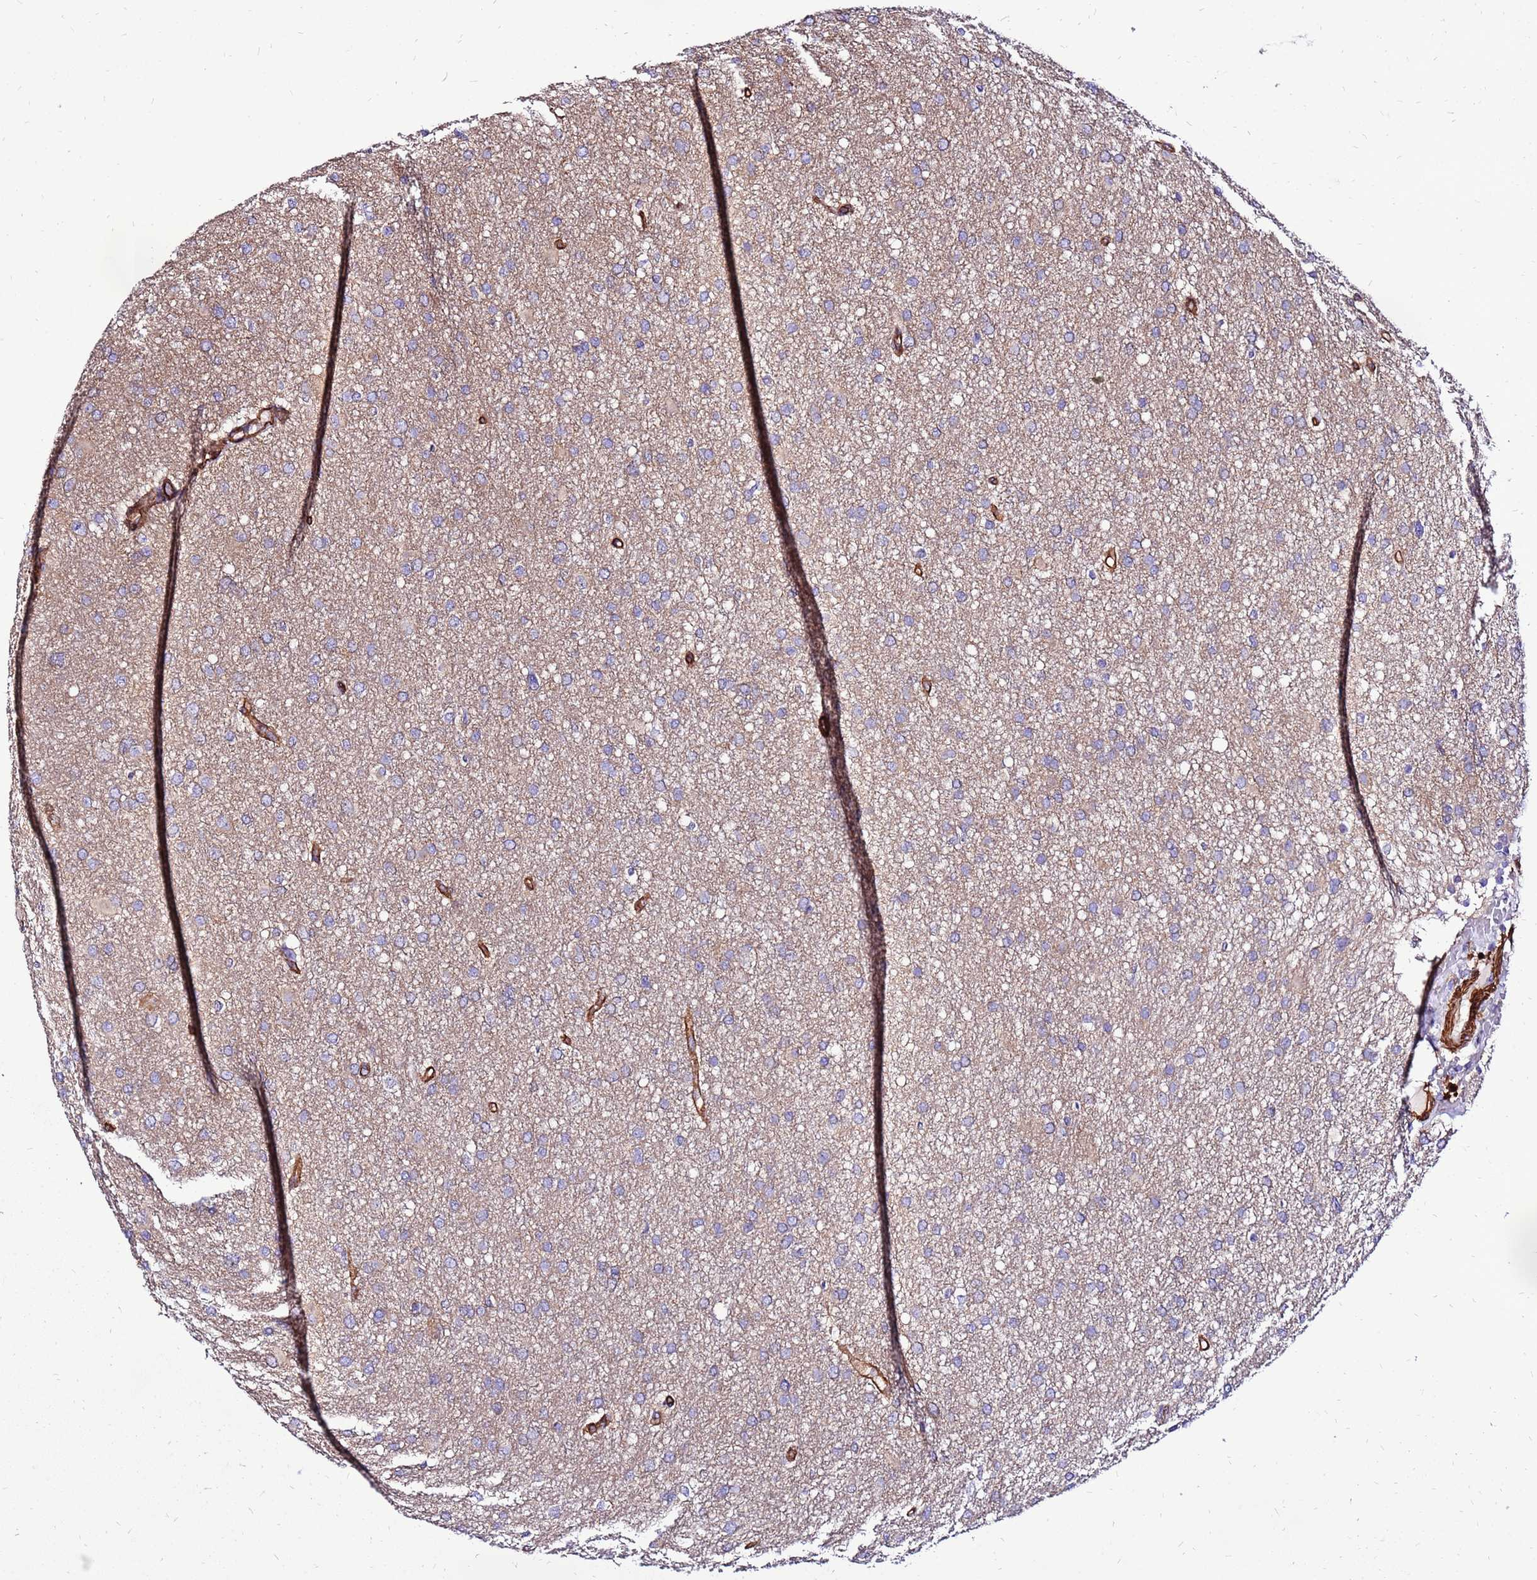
{"staining": {"intensity": "negative", "quantity": "none", "location": "none"}, "tissue": "glioma", "cell_type": "Tumor cells", "image_type": "cancer", "snomed": [{"axis": "morphology", "description": "Glioma, malignant, High grade"}, {"axis": "topography", "description": "Cerebral cortex"}], "caption": "Immunohistochemical staining of malignant glioma (high-grade) displays no significant staining in tumor cells.", "gene": "EI24", "patient": {"sex": "female", "age": 36}}